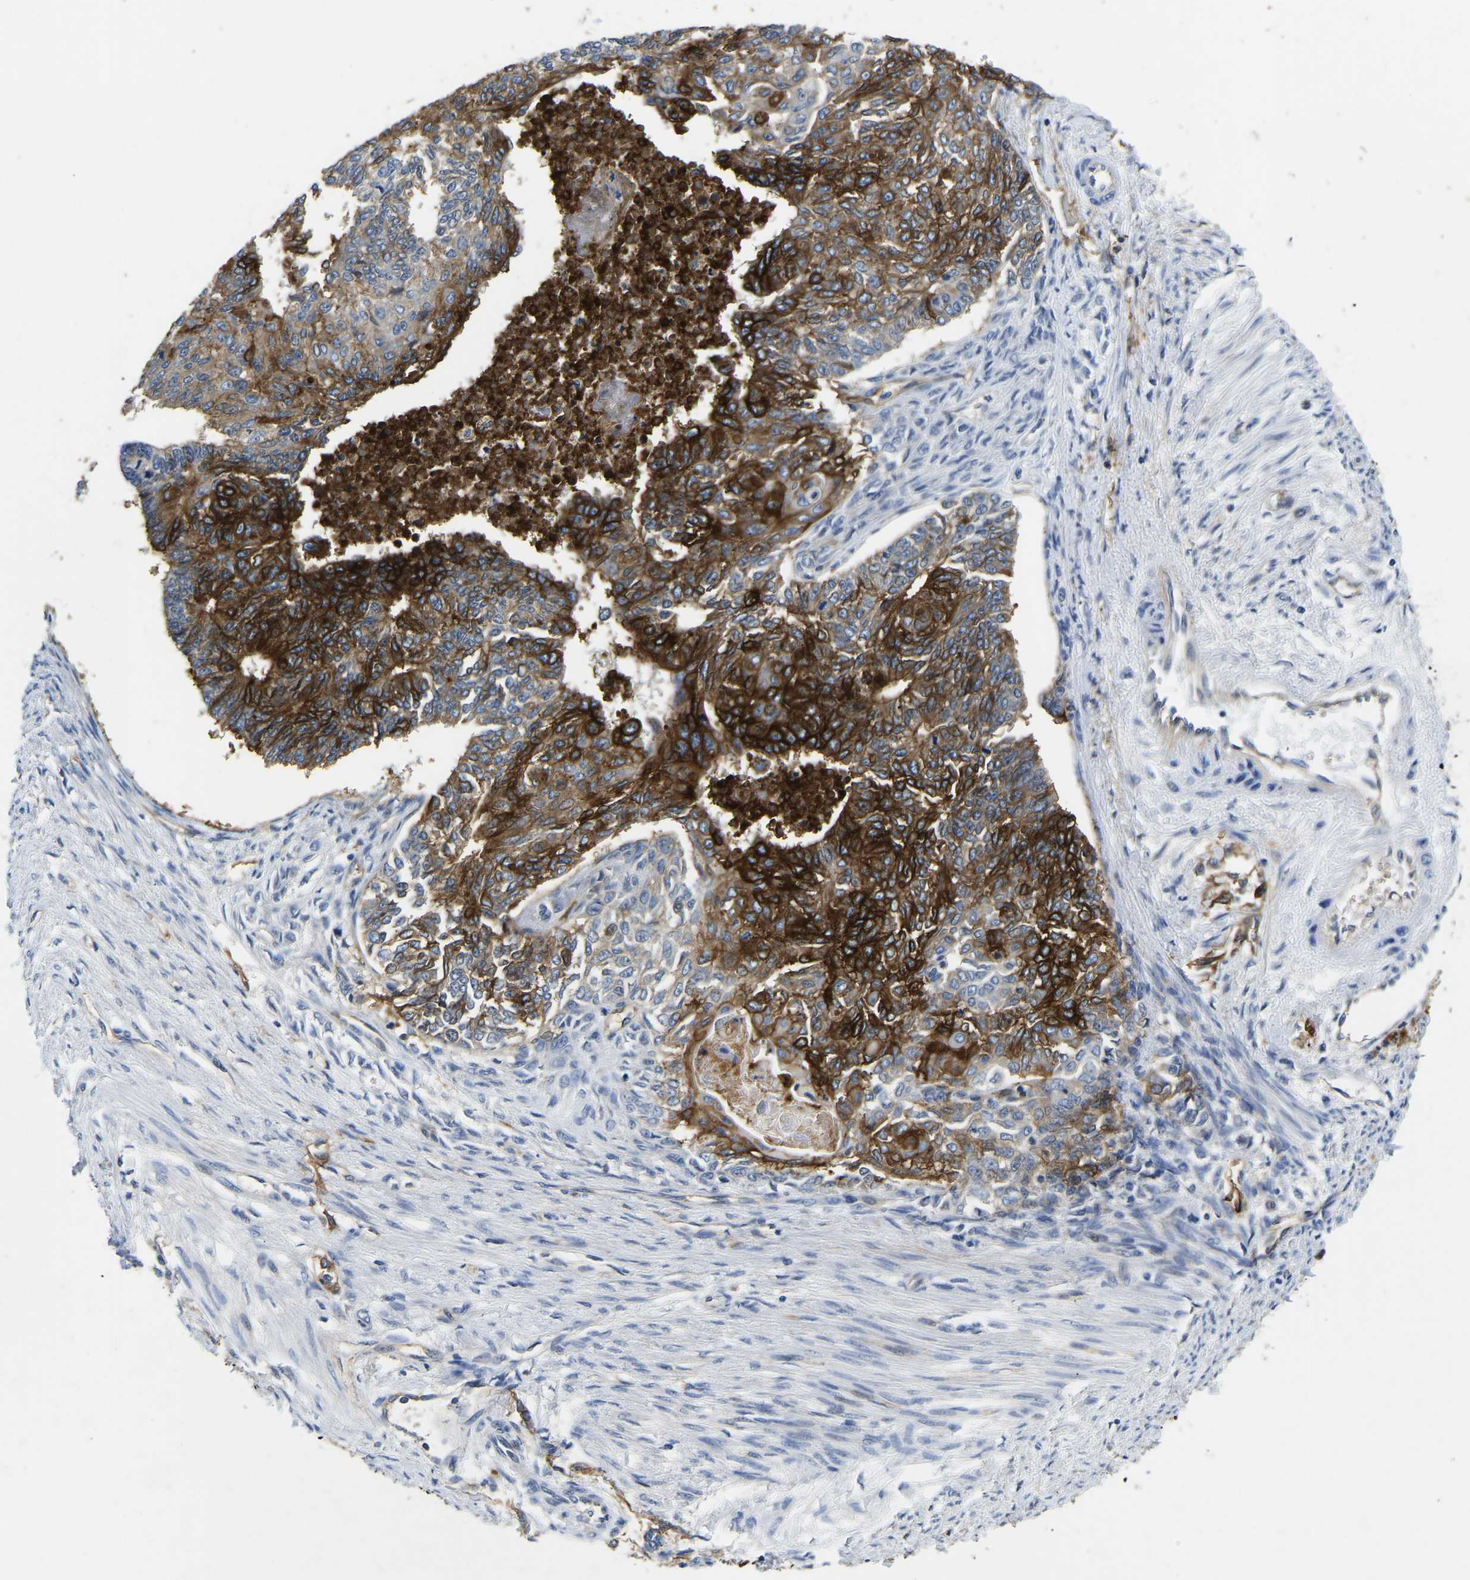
{"staining": {"intensity": "strong", "quantity": ">75%", "location": "cytoplasmic/membranous"}, "tissue": "endometrial cancer", "cell_type": "Tumor cells", "image_type": "cancer", "snomed": [{"axis": "morphology", "description": "Adenocarcinoma, NOS"}, {"axis": "topography", "description": "Endometrium"}], "caption": "There is high levels of strong cytoplasmic/membranous expression in tumor cells of endometrial cancer, as demonstrated by immunohistochemical staining (brown color).", "gene": "ITGA2", "patient": {"sex": "female", "age": 32}}